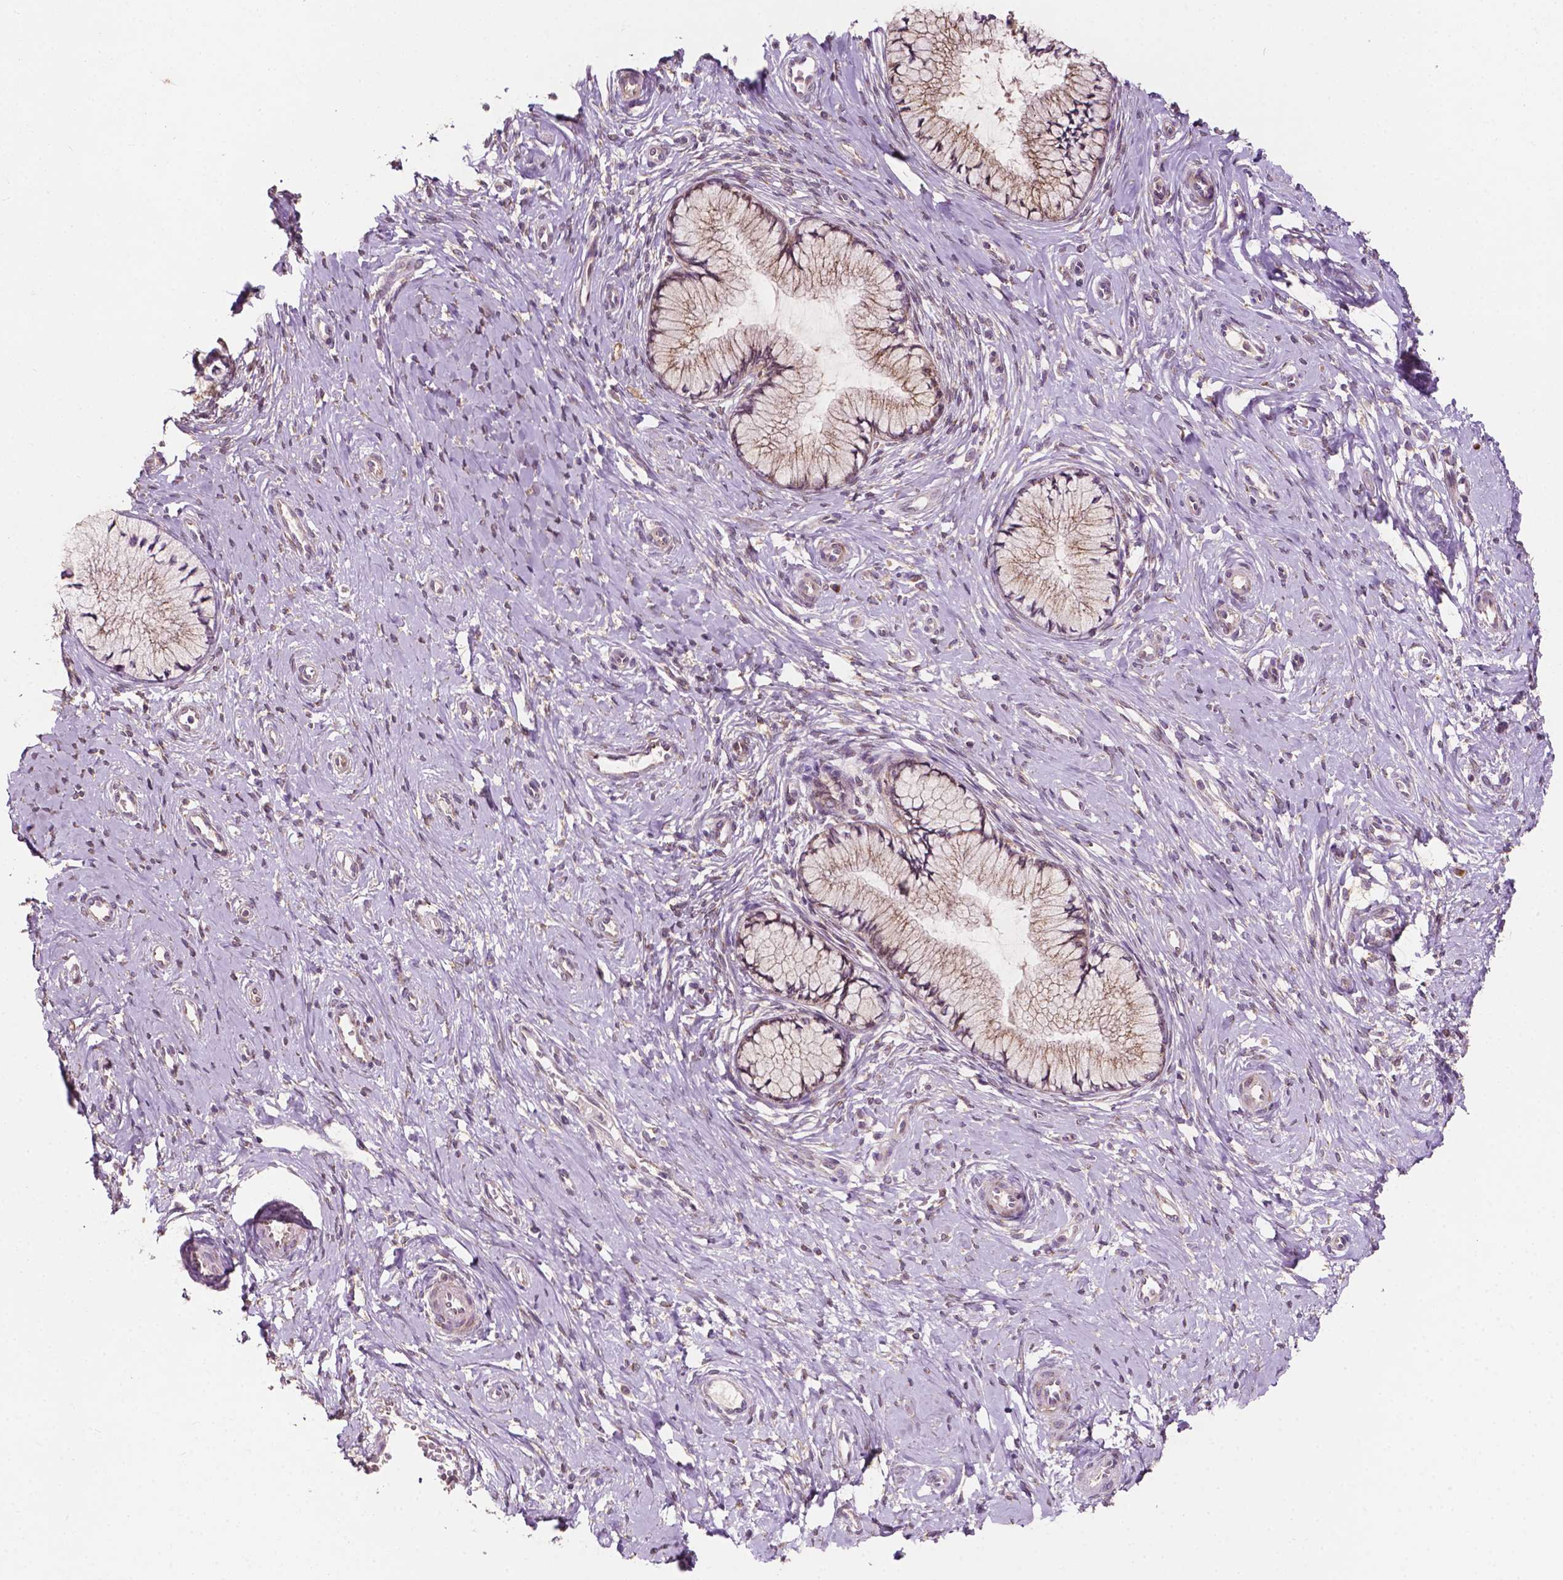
{"staining": {"intensity": "weak", "quantity": ">75%", "location": "cytoplasmic/membranous"}, "tissue": "cervix", "cell_type": "Glandular cells", "image_type": "normal", "snomed": [{"axis": "morphology", "description": "Normal tissue, NOS"}, {"axis": "topography", "description": "Cervix"}], "caption": "The immunohistochemical stain labels weak cytoplasmic/membranous staining in glandular cells of normal cervix.", "gene": "EBAG9", "patient": {"sex": "female", "age": 37}}